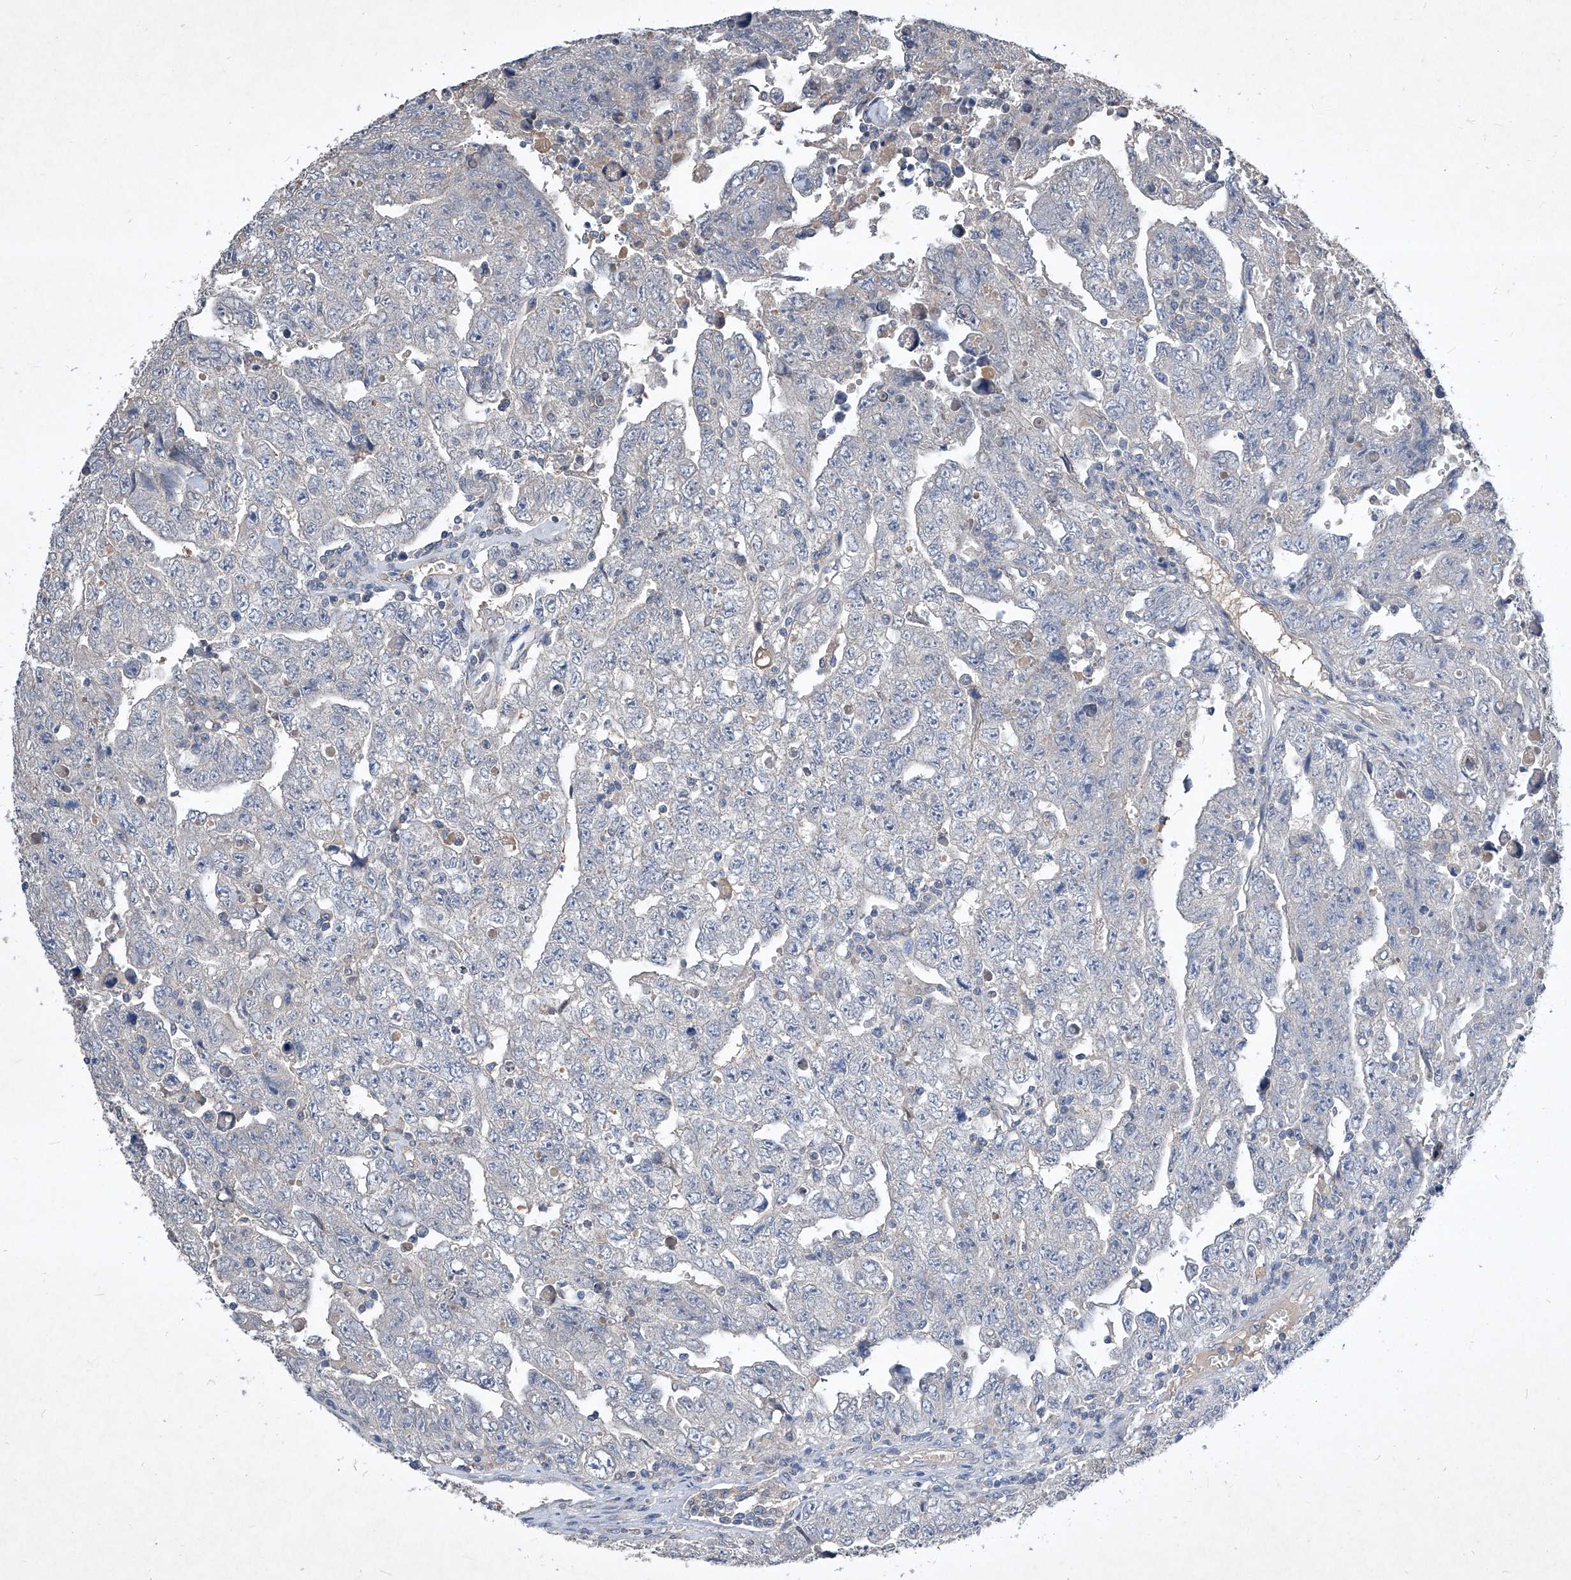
{"staining": {"intensity": "negative", "quantity": "none", "location": "none"}, "tissue": "testis cancer", "cell_type": "Tumor cells", "image_type": "cancer", "snomed": [{"axis": "morphology", "description": "Carcinoma, Embryonal, NOS"}, {"axis": "topography", "description": "Testis"}], "caption": "The histopathology image displays no staining of tumor cells in testis cancer (embryonal carcinoma). The staining was performed using DAB (3,3'-diaminobenzidine) to visualize the protein expression in brown, while the nuclei were stained in blue with hematoxylin (Magnification: 20x).", "gene": "SYNGR1", "patient": {"sex": "male", "age": 28}}